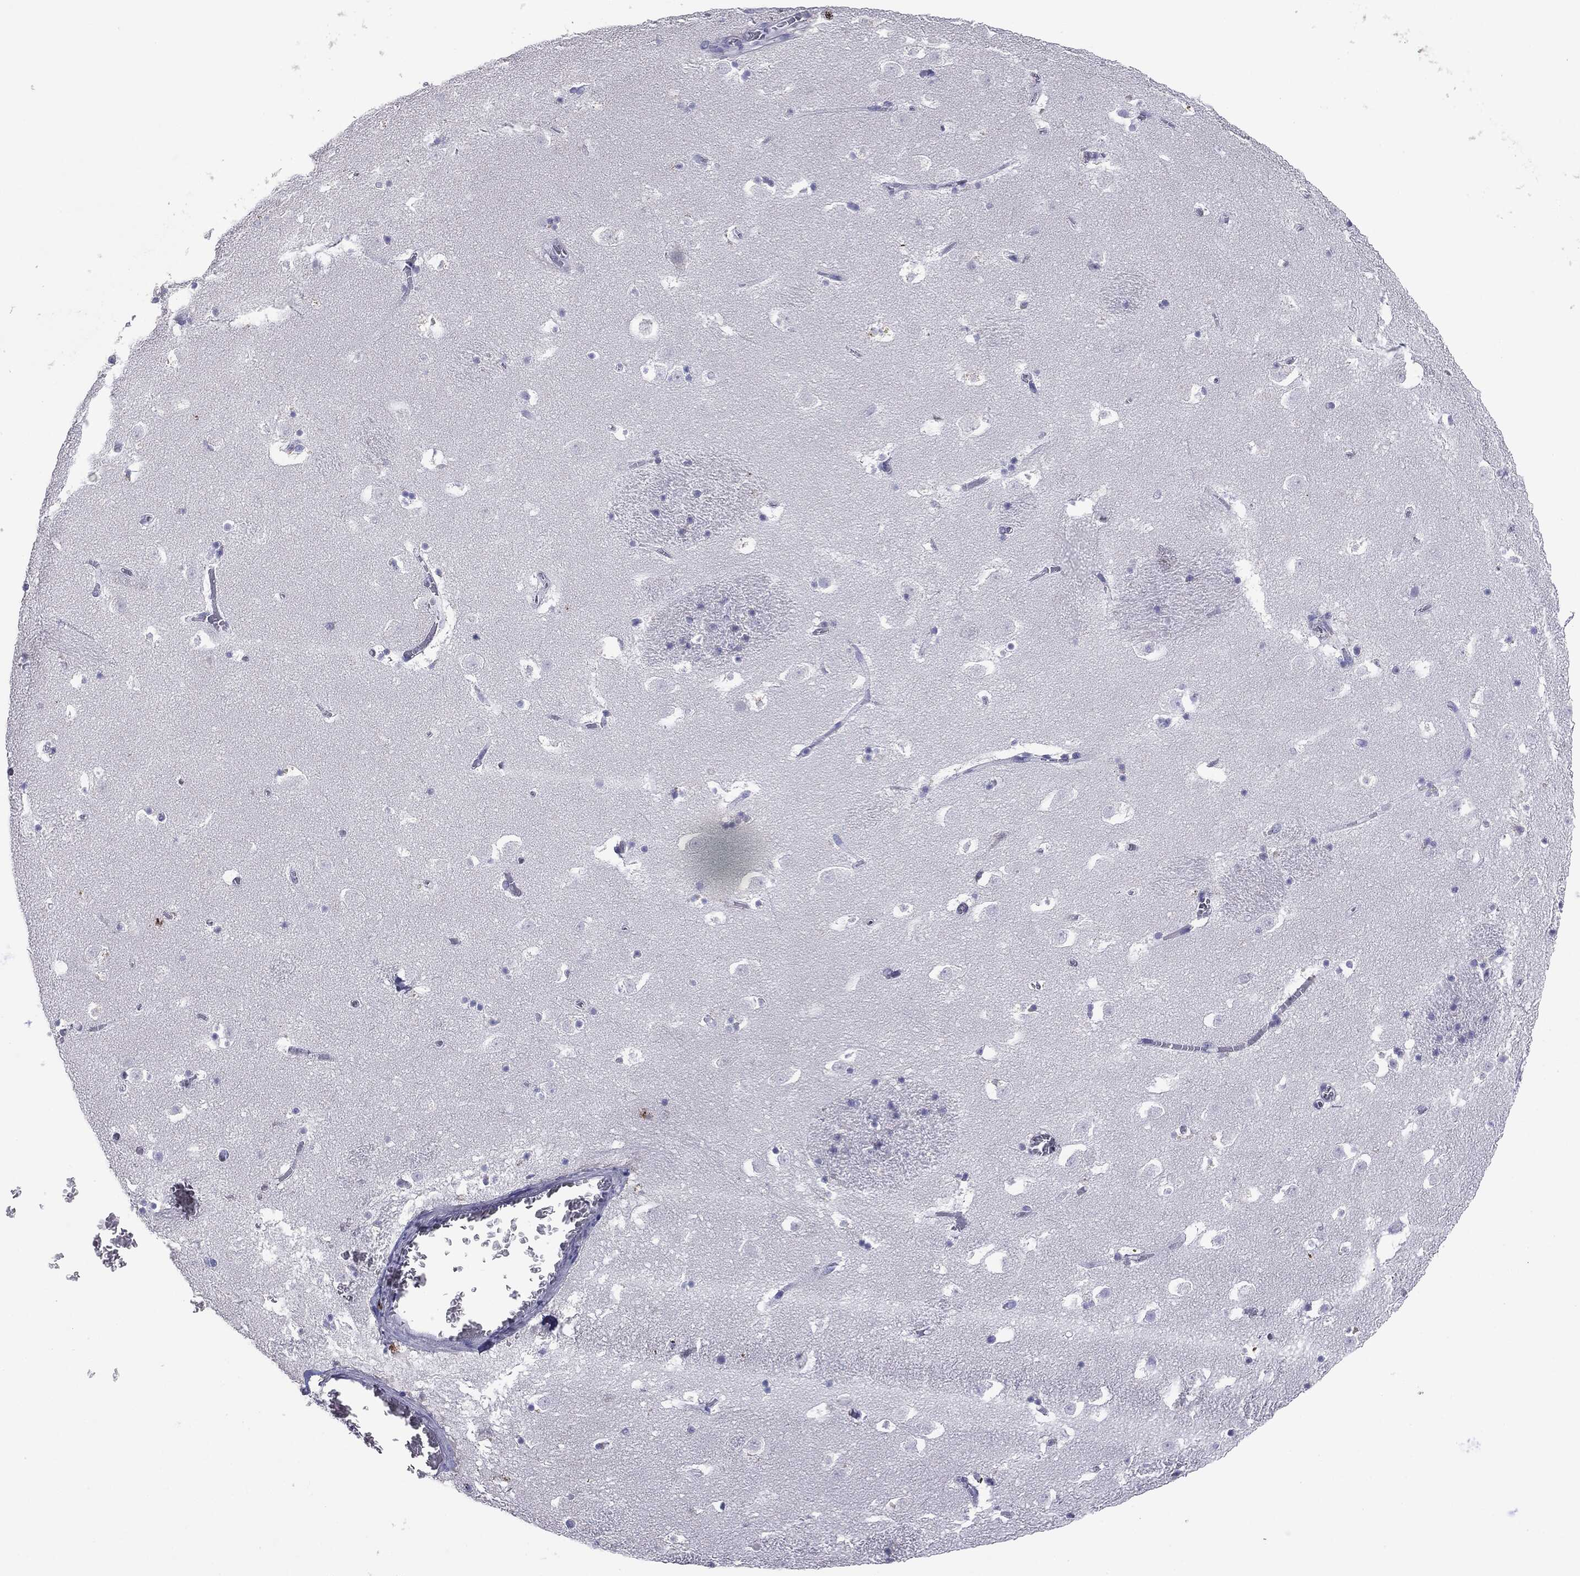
{"staining": {"intensity": "negative", "quantity": "none", "location": "none"}, "tissue": "caudate", "cell_type": "Glial cells", "image_type": "normal", "snomed": [{"axis": "morphology", "description": "Normal tissue, NOS"}, {"axis": "topography", "description": "Lateral ventricle wall"}], "caption": "Caudate stained for a protein using IHC shows no expression glial cells.", "gene": "SERPINB4", "patient": {"sex": "female", "age": 42}}